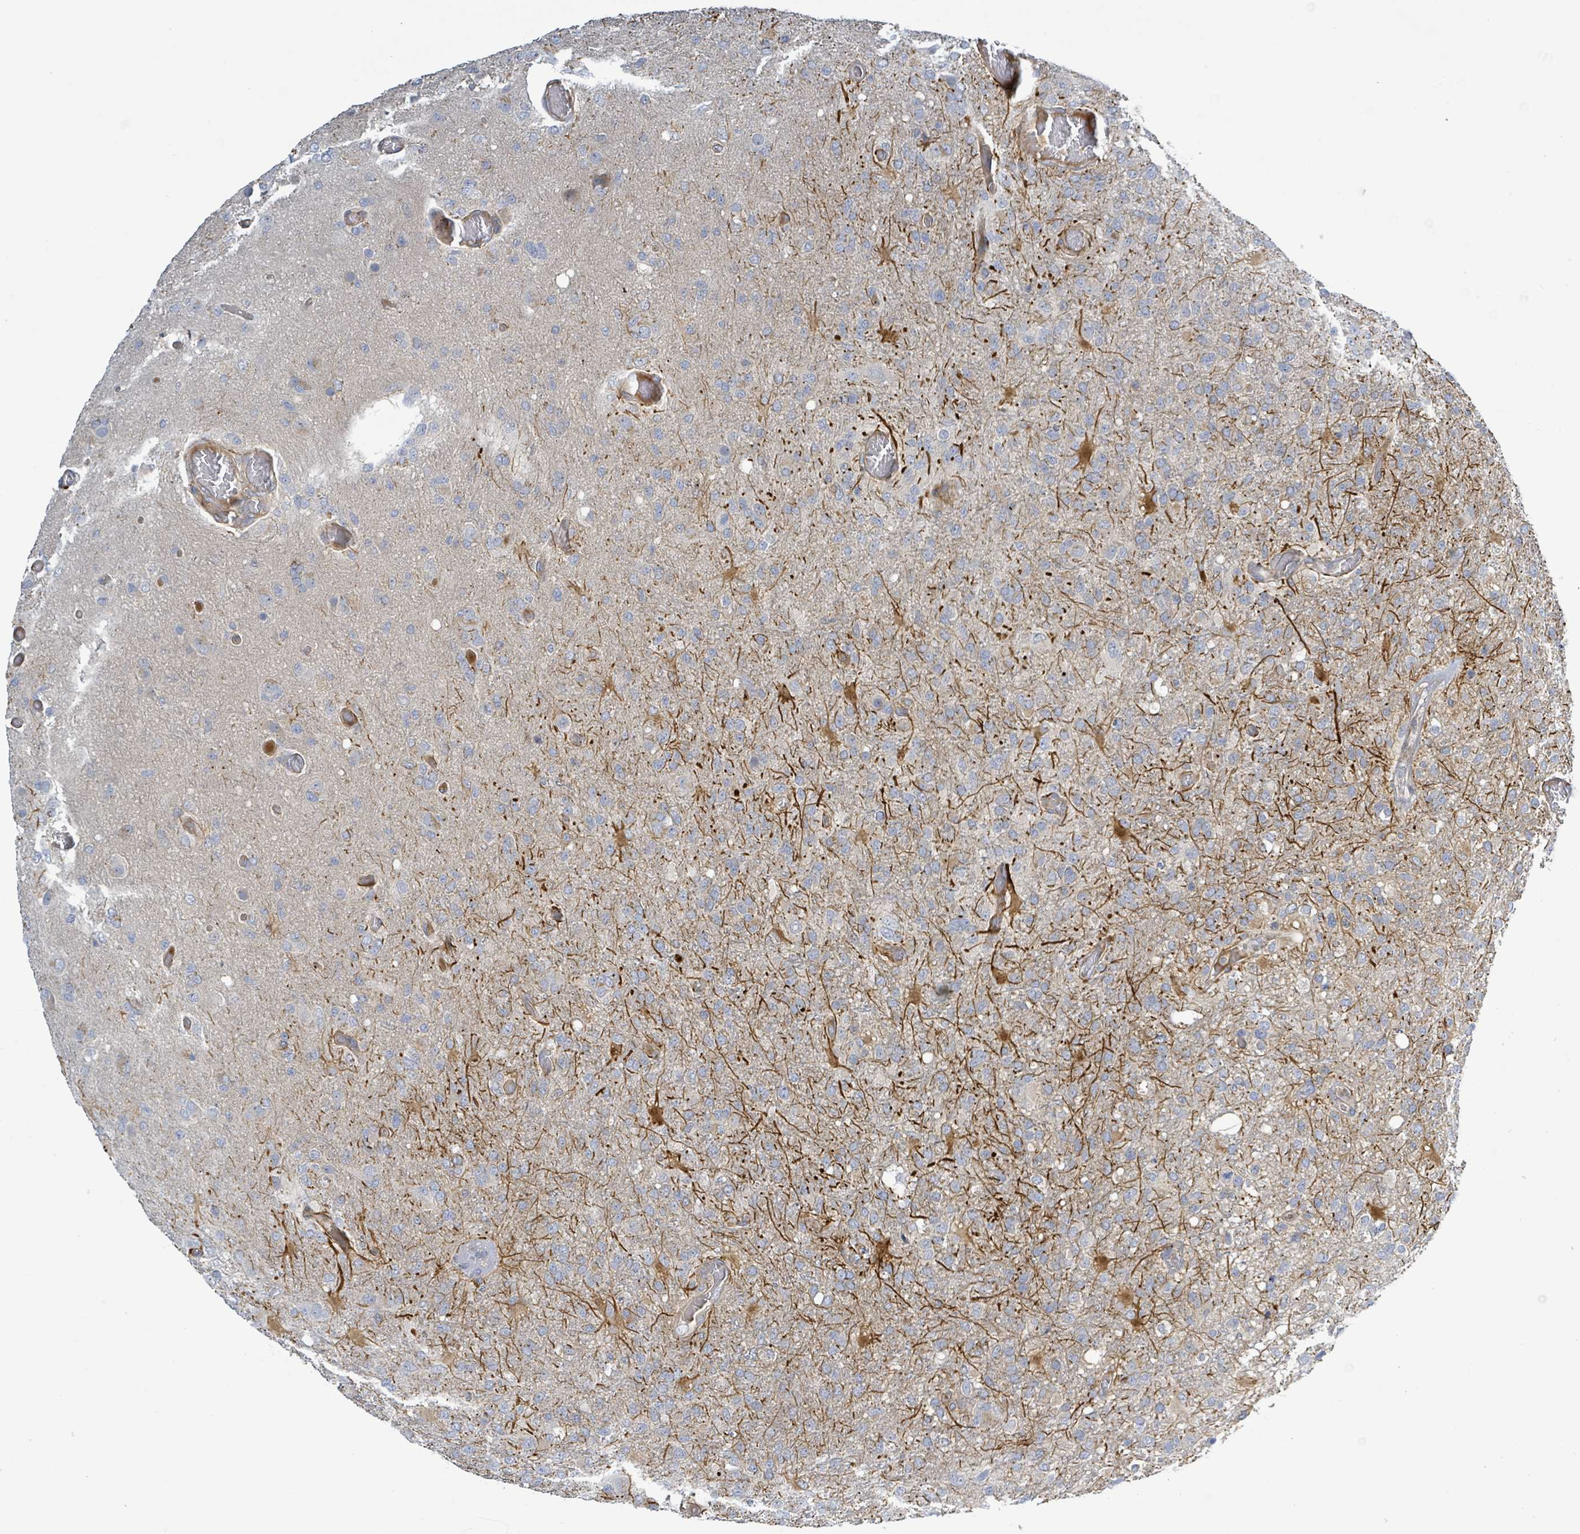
{"staining": {"intensity": "negative", "quantity": "none", "location": "none"}, "tissue": "glioma", "cell_type": "Tumor cells", "image_type": "cancer", "snomed": [{"axis": "morphology", "description": "Glioma, malignant, High grade"}, {"axis": "topography", "description": "Brain"}], "caption": "A high-resolution micrograph shows IHC staining of glioma, which reveals no significant expression in tumor cells.", "gene": "CFAP210", "patient": {"sex": "female", "age": 74}}